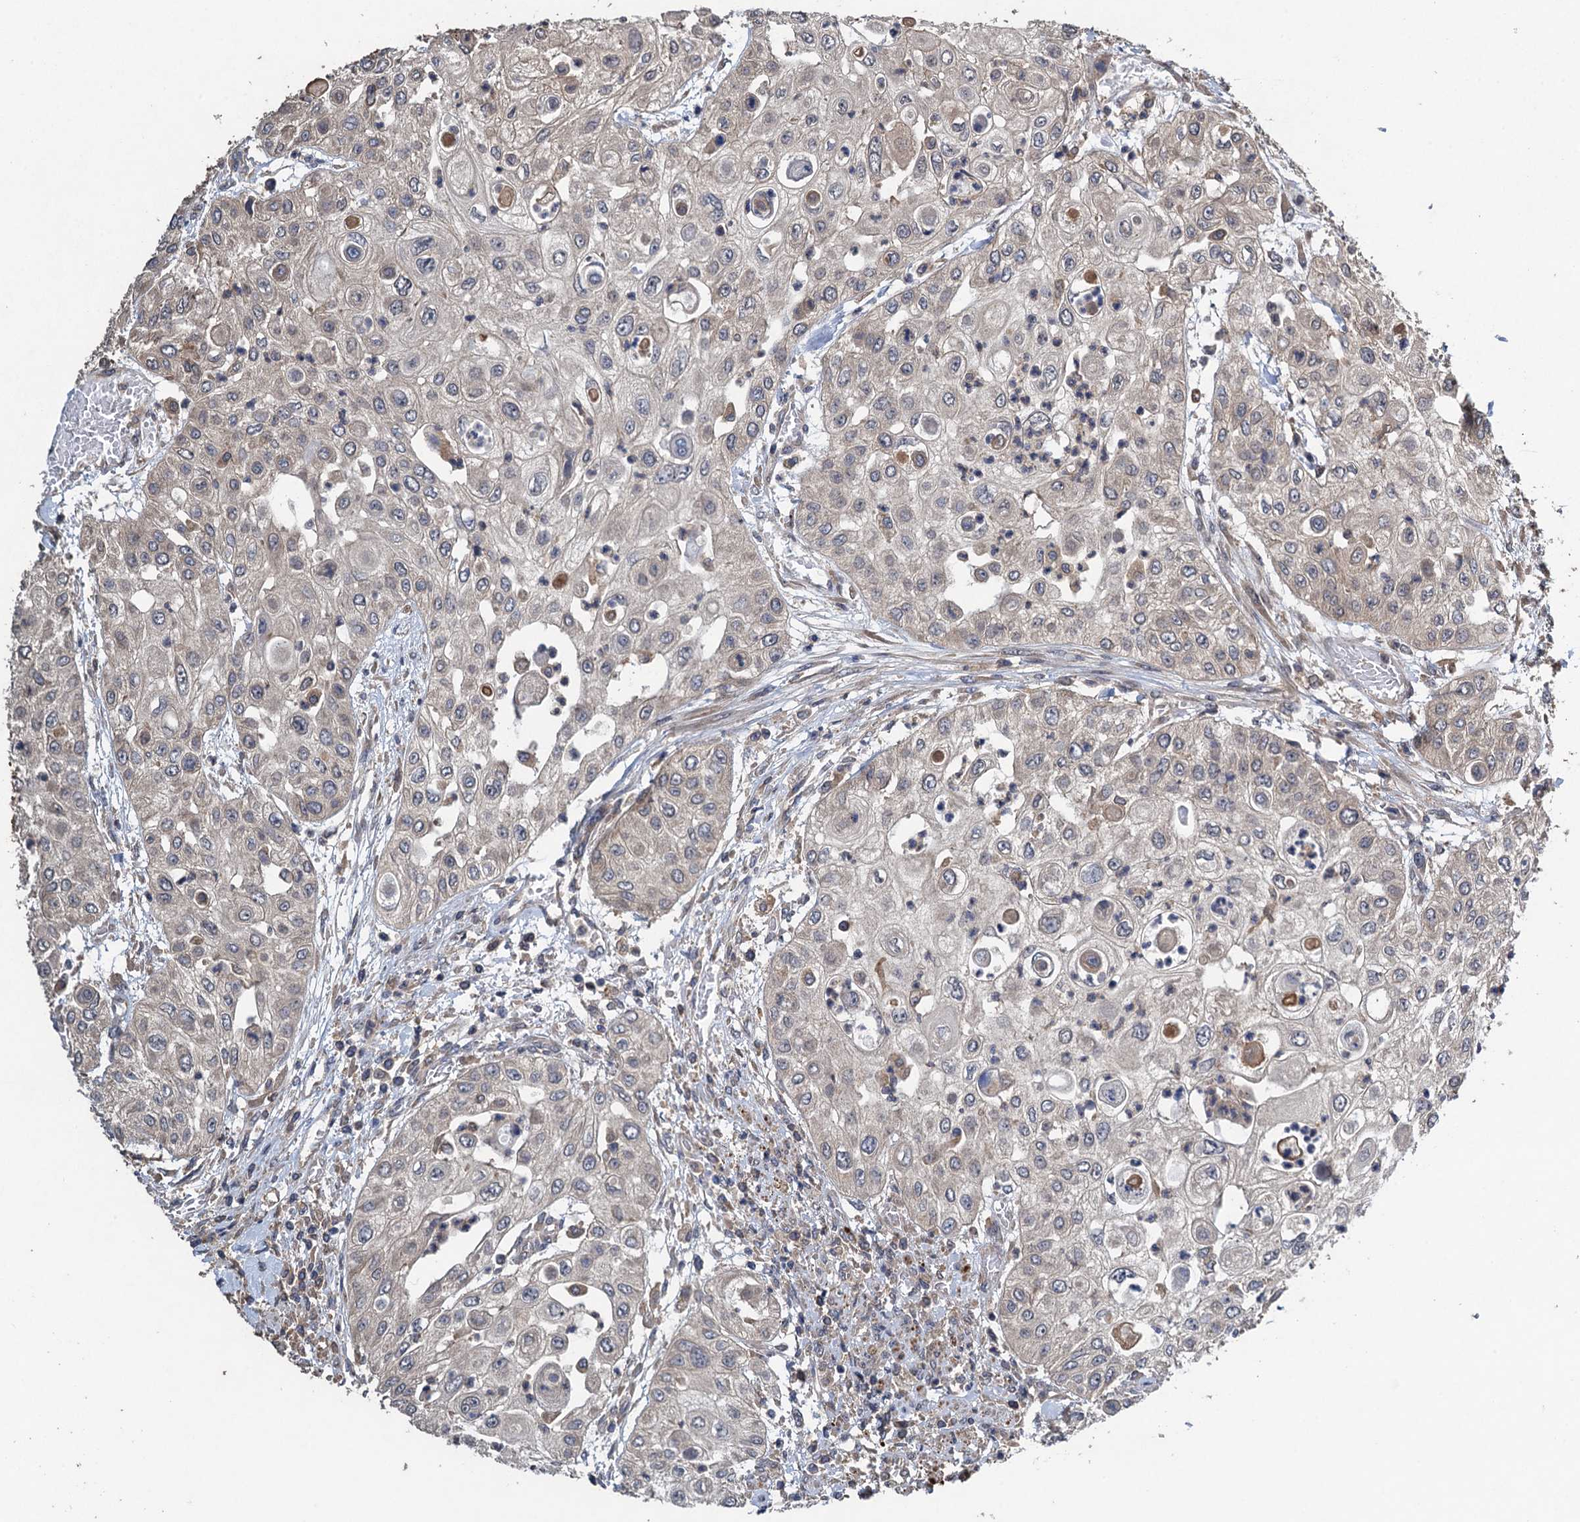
{"staining": {"intensity": "negative", "quantity": "none", "location": "none"}, "tissue": "urothelial cancer", "cell_type": "Tumor cells", "image_type": "cancer", "snomed": [{"axis": "morphology", "description": "Urothelial carcinoma, High grade"}, {"axis": "topography", "description": "Urinary bladder"}], "caption": "An IHC histopathology image of high-grade urothelial carcinoma is shown. There is no staining in tumor cells of high-grade urothelial carcinoma.", "gene": "CNTN5", "patient": {"sex": "female", "age": 79}}